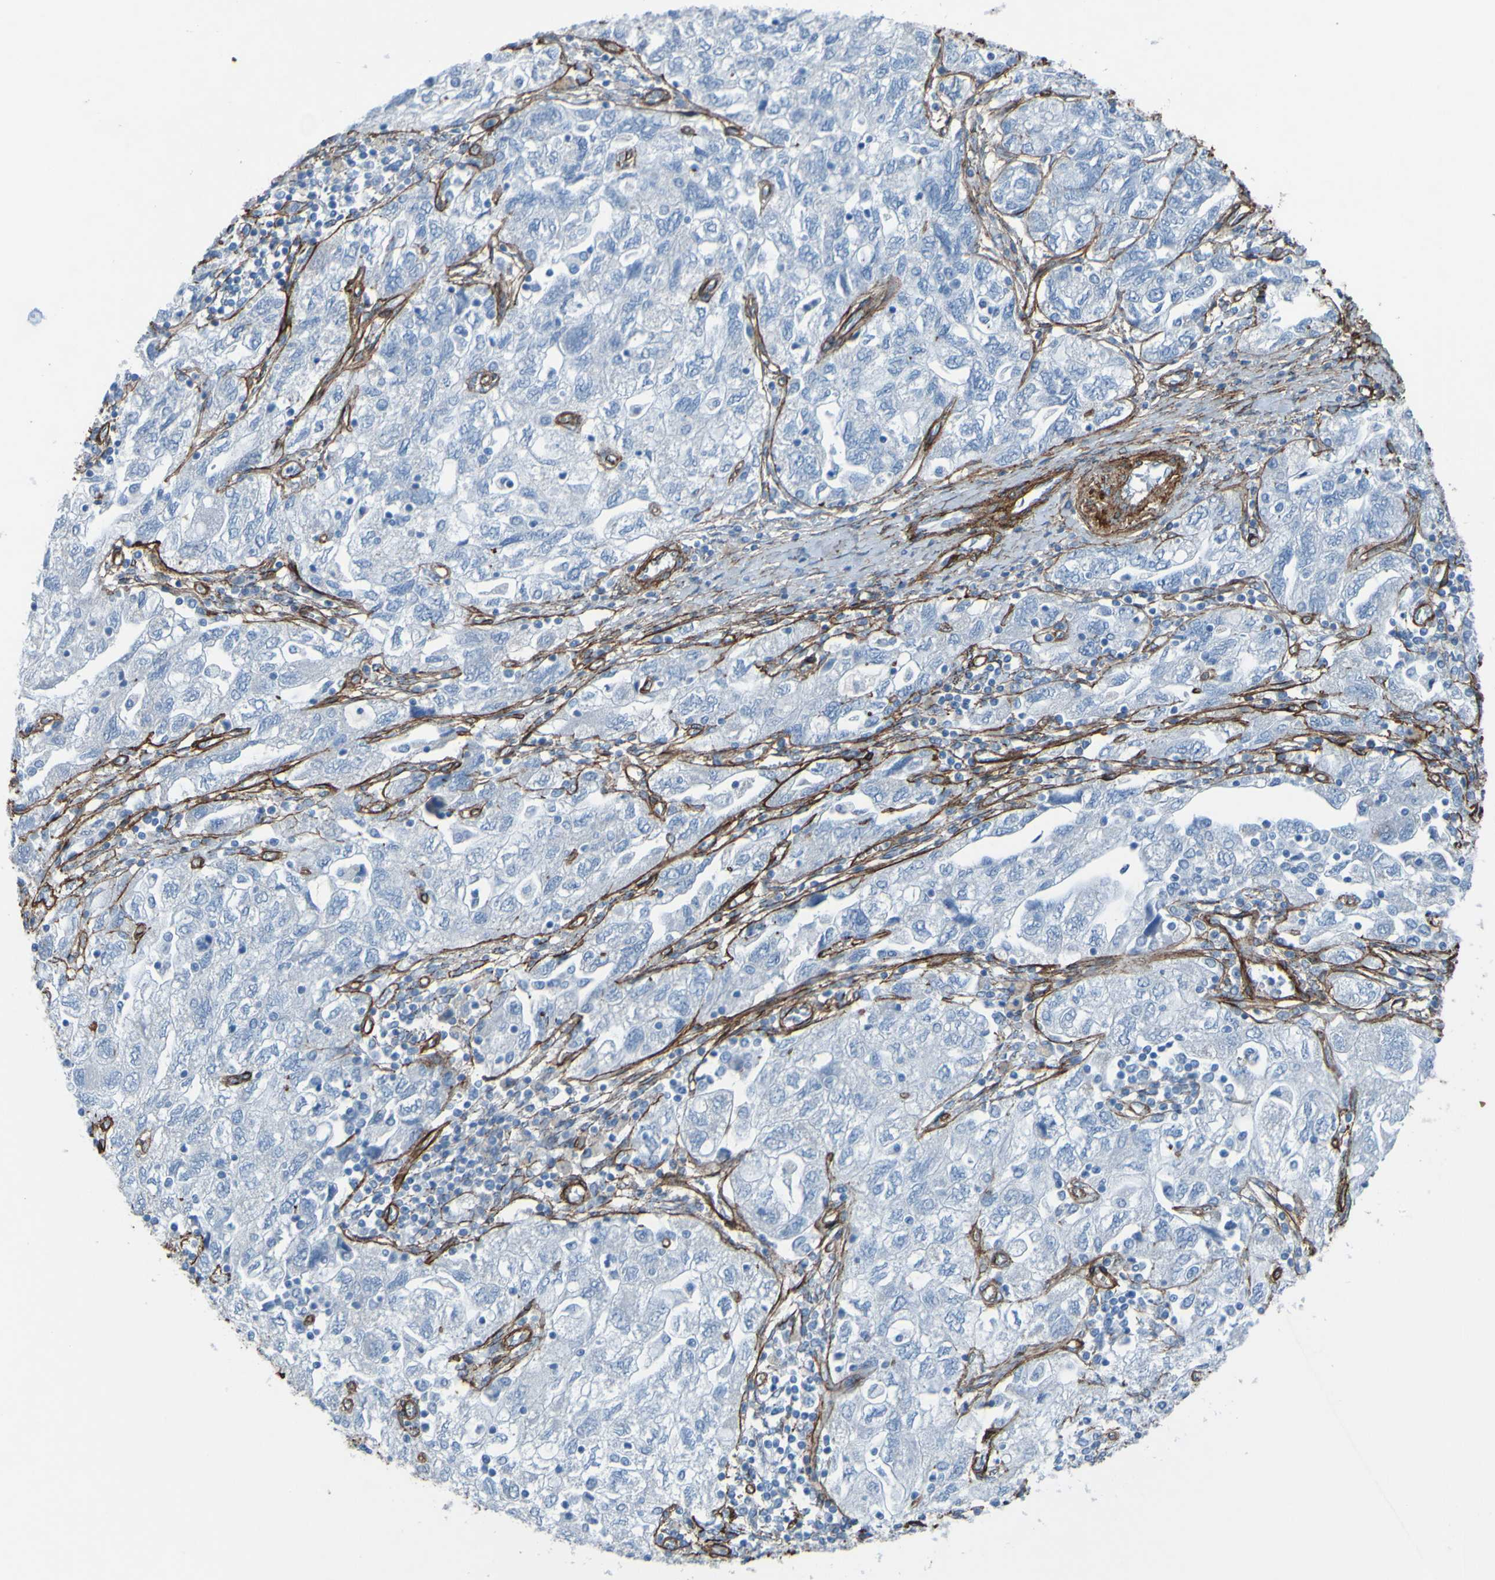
{"staining": {"intensity": "negative", "quantity": "none", "location": "none"}, "tissue": "ovarian cancer", "cell_type": "Tumor cells", "image_type": "cancer", "snomed": [{"axis": "morphology", "description": "Carcinoma, NOS"}, {"axis": "morphology", "description": "Cystadenocarcinoma, serous, NOS"}, {"axis": "topography", "description": "Ovary"}], "caption": "Tumor cells are negative for brown protein staining in serous cystadenocarcinoma (ovarian). (IHC, brightfield microscopy, high magnification).", "gene": "COL4A2", "patient": {"sex": "female", "age": 69}}